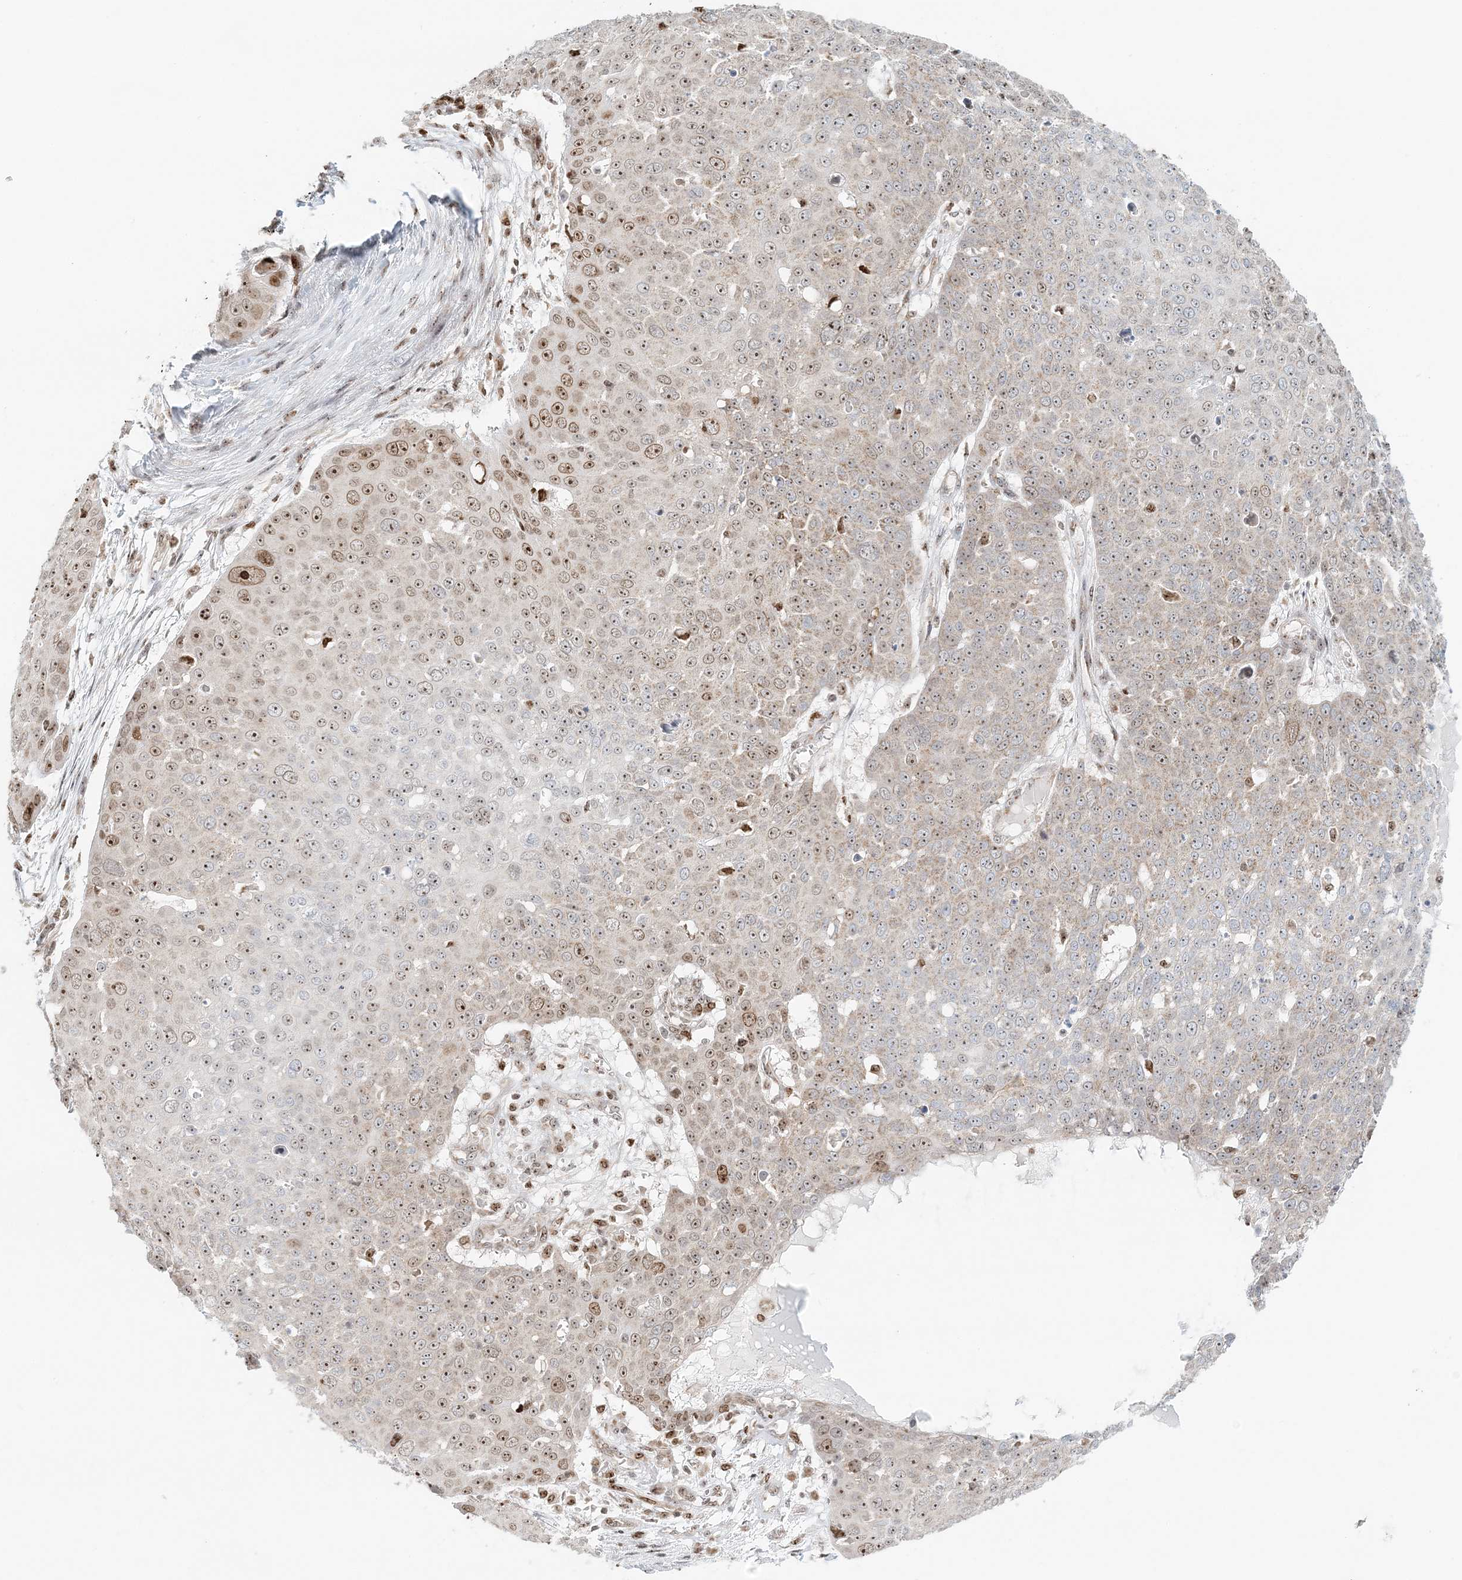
{"staining": {"intensity": "moderate", "quantity": ">75%", "location": "nuclear"}, "tissue": "skin cancer", "cell_type": "Tumor cells", "image_type": "cancer", "snomed": [{"axis": "morphology", "description": "Squamous cell carcinoma, NOS"}, {"axis": "topography", "description": "Skin"}], "caption": "The image exhibits a brown stain indicating the presence of a protein in the nuclear of tumor cells in skin cancer (squamous cell carcinoma).", "gene": "UBE2F", "patient": {"sex": "male", "age": 71}}